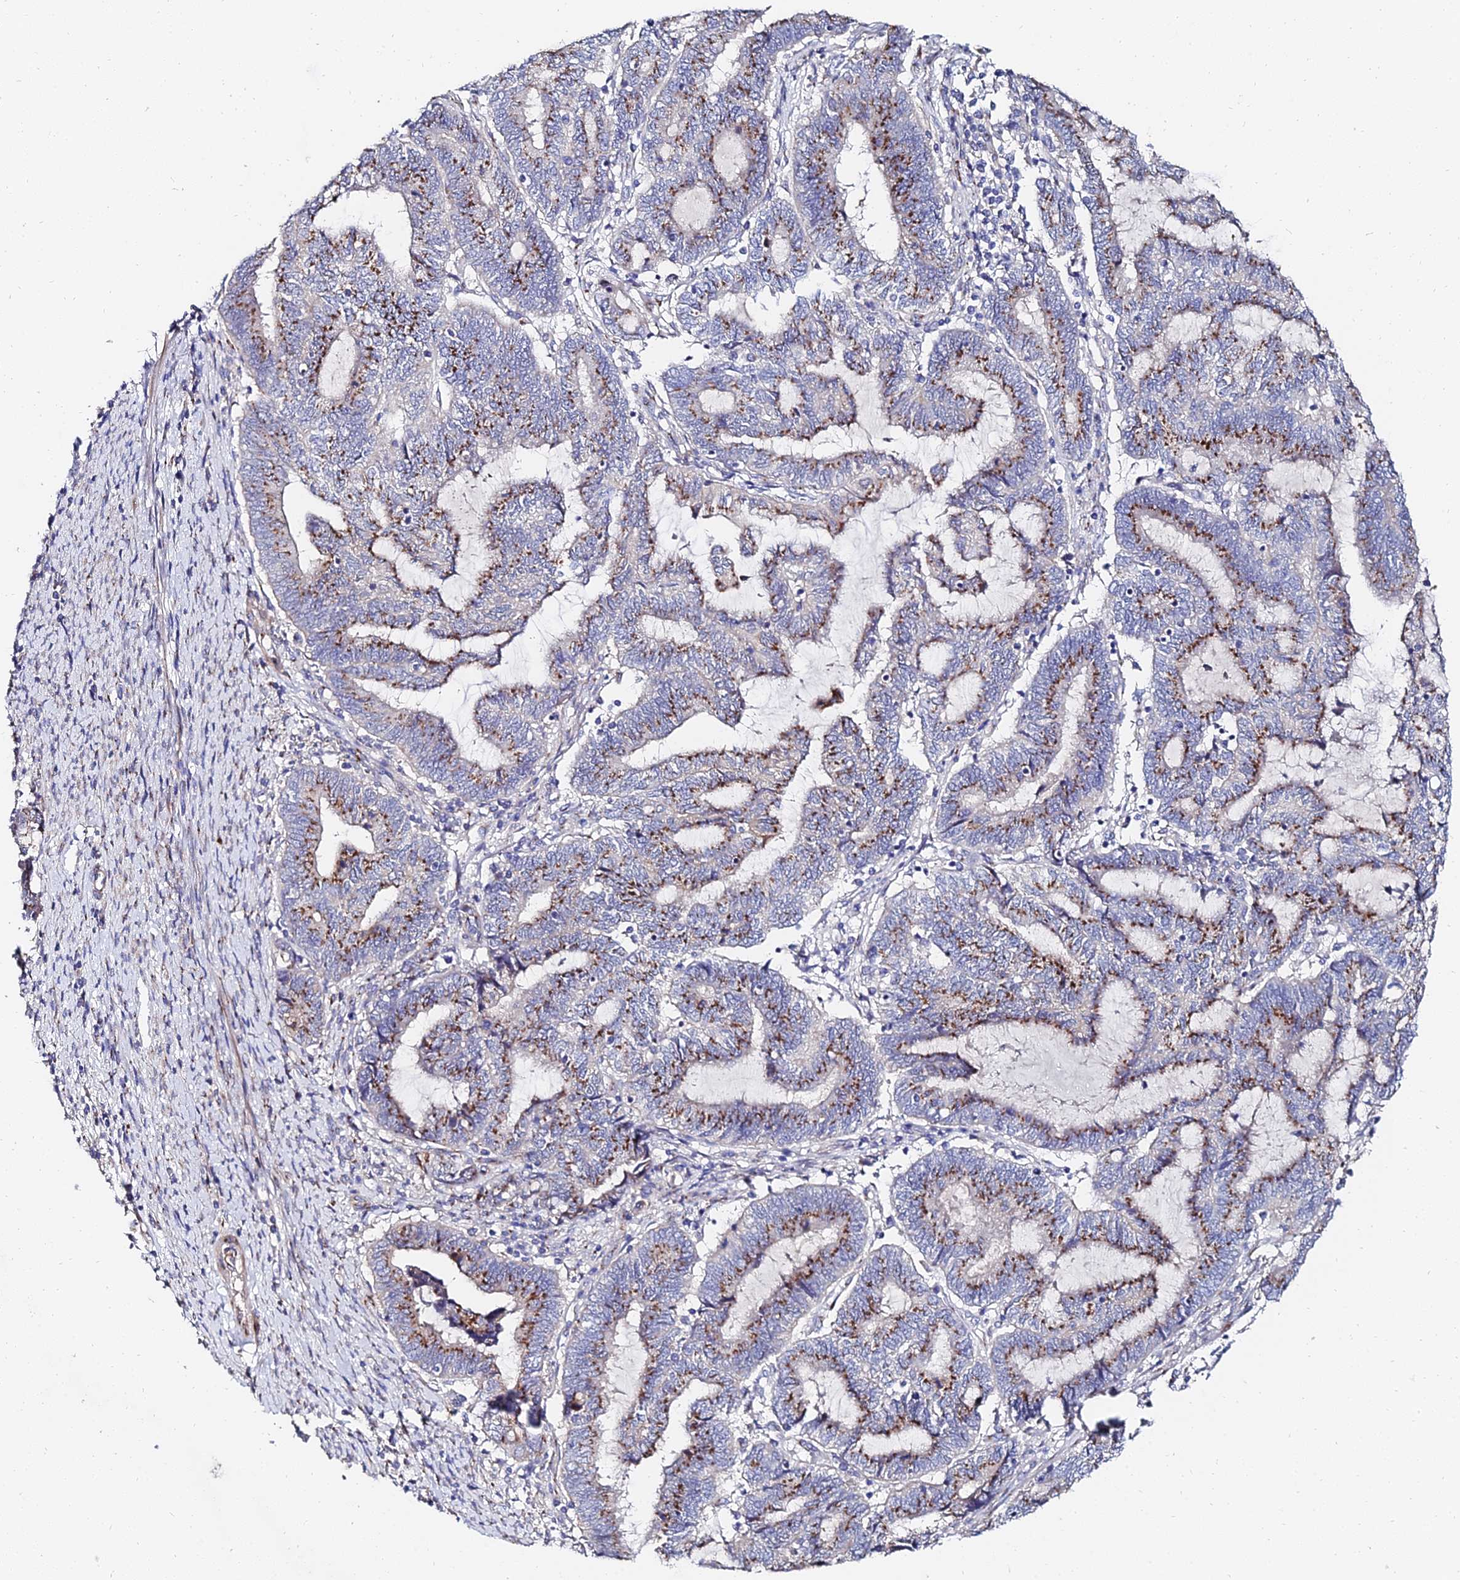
{"staining": {"intensity": "moderate", "quantity": ">75%", "location": "cytoplasmic/membranous"}, "tissue": "endometrial cancer", "cell_type": "Tumor cells", "image_type": "cancer", "snomed": [{"axis": "morphology", "description": "Adenocarcinoma, NOS"}, {"axis": "topography", "description": "Uterus"}, {"axis": "topography", "description": "Endometrium"}], "caption": "Immunohistochemistry micrograph of neoplastic tissue: endometrial adenocarcinoma stained using immunohistochemistry (IHC) exhibits medium levels of moderate protein expression localized specifically in the cytoplasmic/membranous of tumor cells, appearing as a cytoplasmic/membranous brown color.", "gene": "BORCS8", "patient": {"sex": "female", "age": 70}}